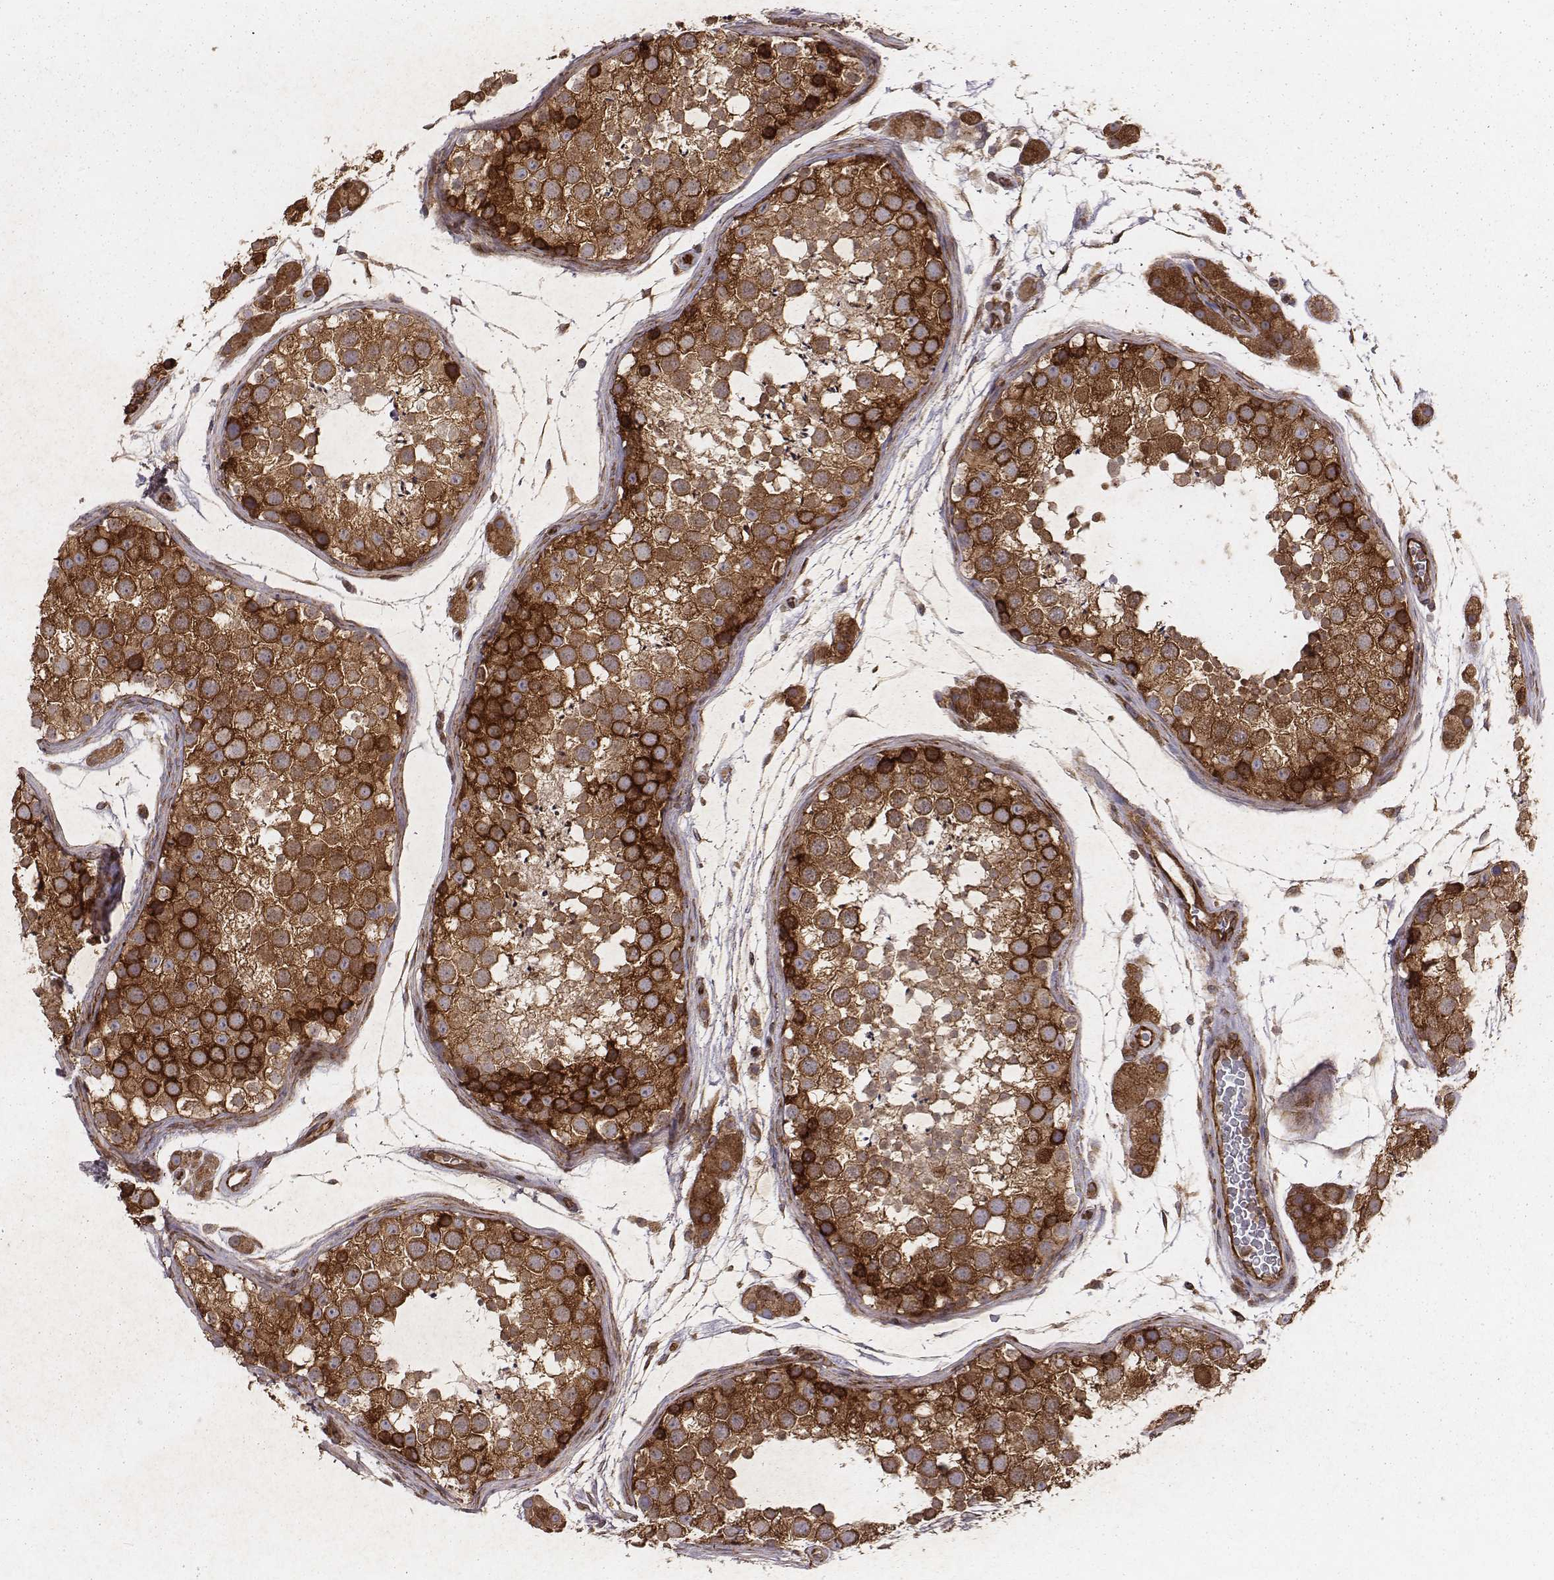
{"staining": {"intensity": "strong", "quantity": ">75%", "location": "cytoplasmic/membranous"}, "tissue": "testis", "cell_type": "Cells in seminiferous ducts", "image_type": "normal", "snomed": [{"axis": "morphology", "description": "Normal tissue, NOS"}, {"axis": "topography", "description": "Testis"}], "caption": "IHC photomicrograph of normal testis: testis stained using immunohistochemistry displays high levels of strong protein expression localized specifically in the cytoplasmic/membranous of cells in seminiferous ducts, appearing as a cytoplasmic/membranous brown color.", "gene": "TXLNA", "patient": {"sex": "male", "age": 41}}